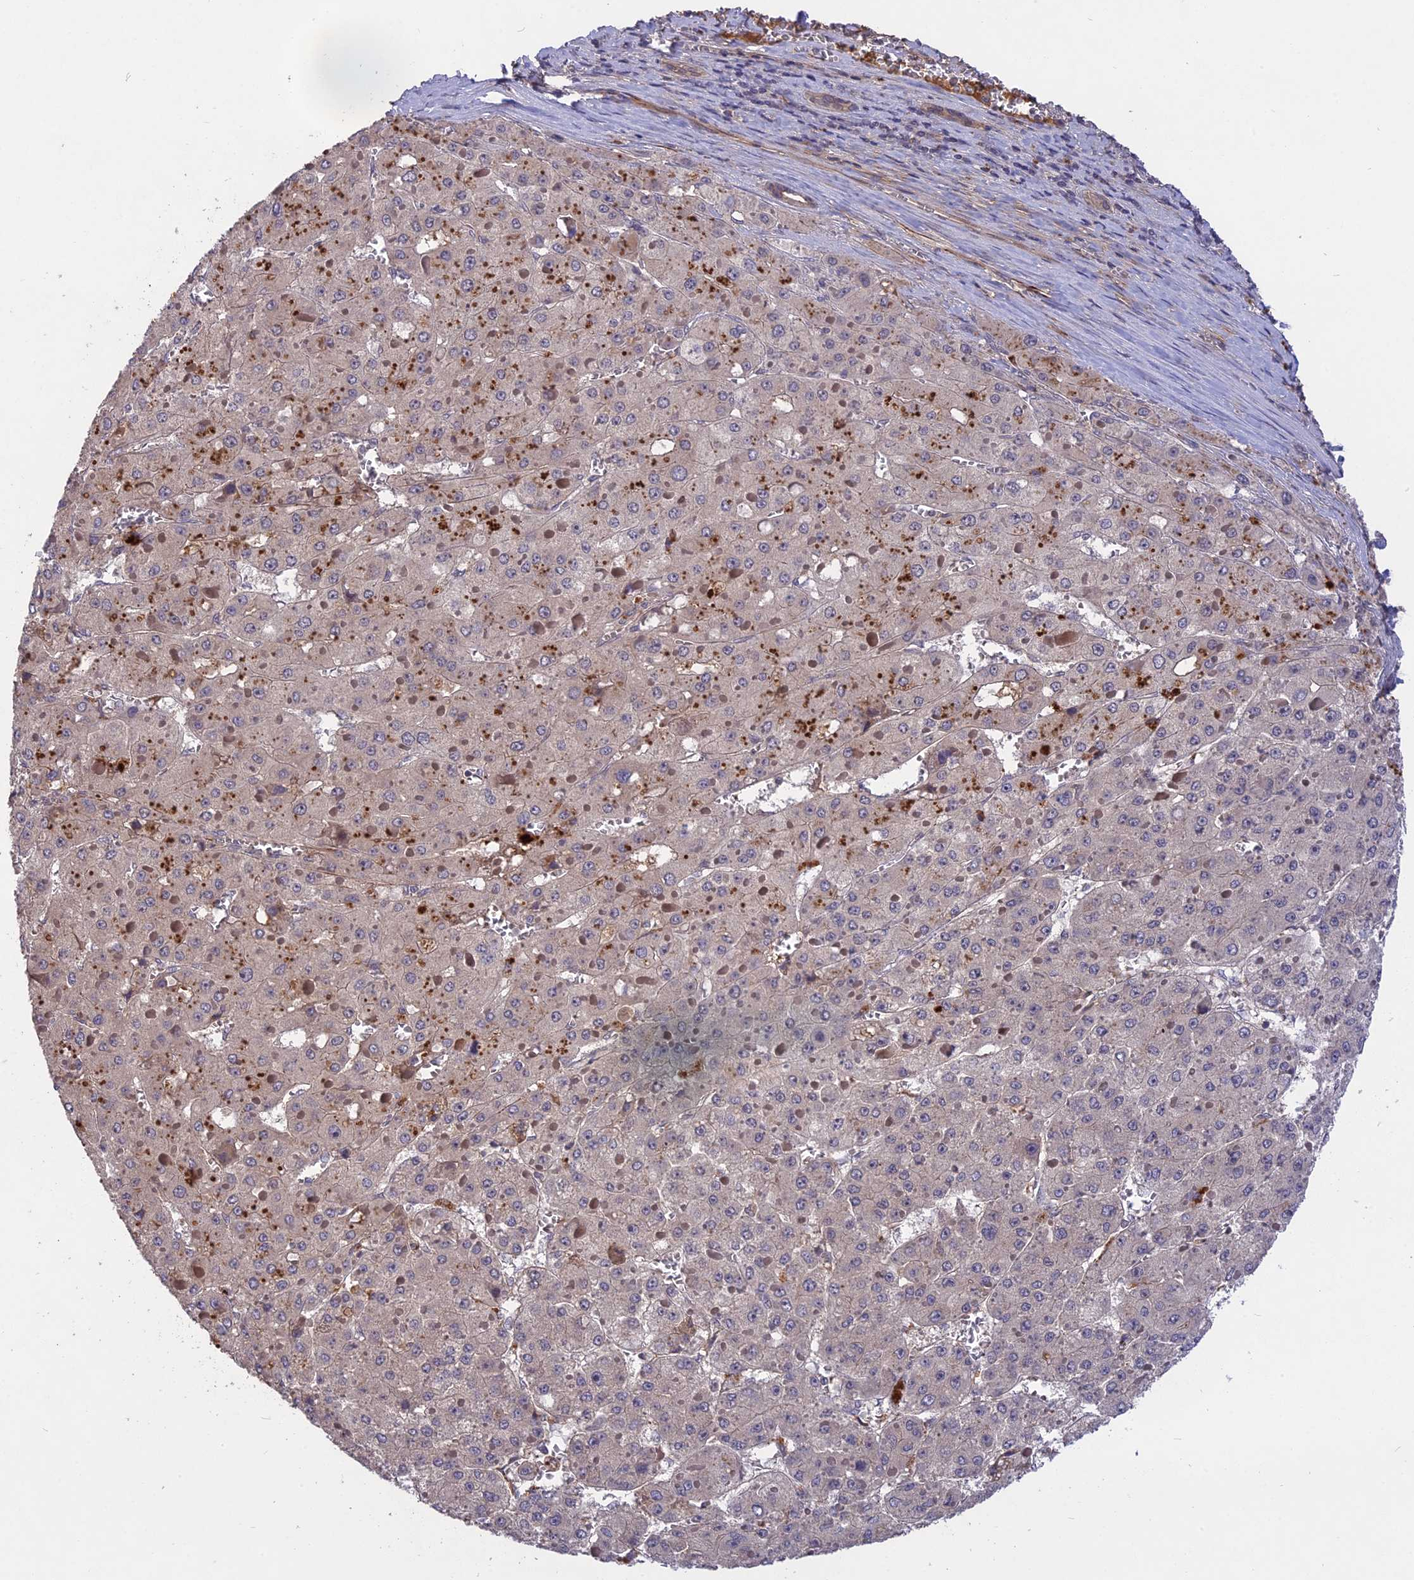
{"staining": {"intensity": "negative", "quantity": "none", "location": "none"}, "tissue": "liver cancer", "cell_type": "Tumor cells", "image_type": "cancer", "snomed": [{"axis": "morphology", "description": "Carcinoma, Hepatocellular, NOS"}, {"axis": "topography", "description": "Liver"}], "caption": "The image exhibits no significant staining in tumor cells of liver hepatocellular carcinoma. The staining is performed using DAB brown chromogen with nuclei counter-stained in using hematoxylin.", "gene": "ADO", "patient": {"sex": "female", "age": 73}}